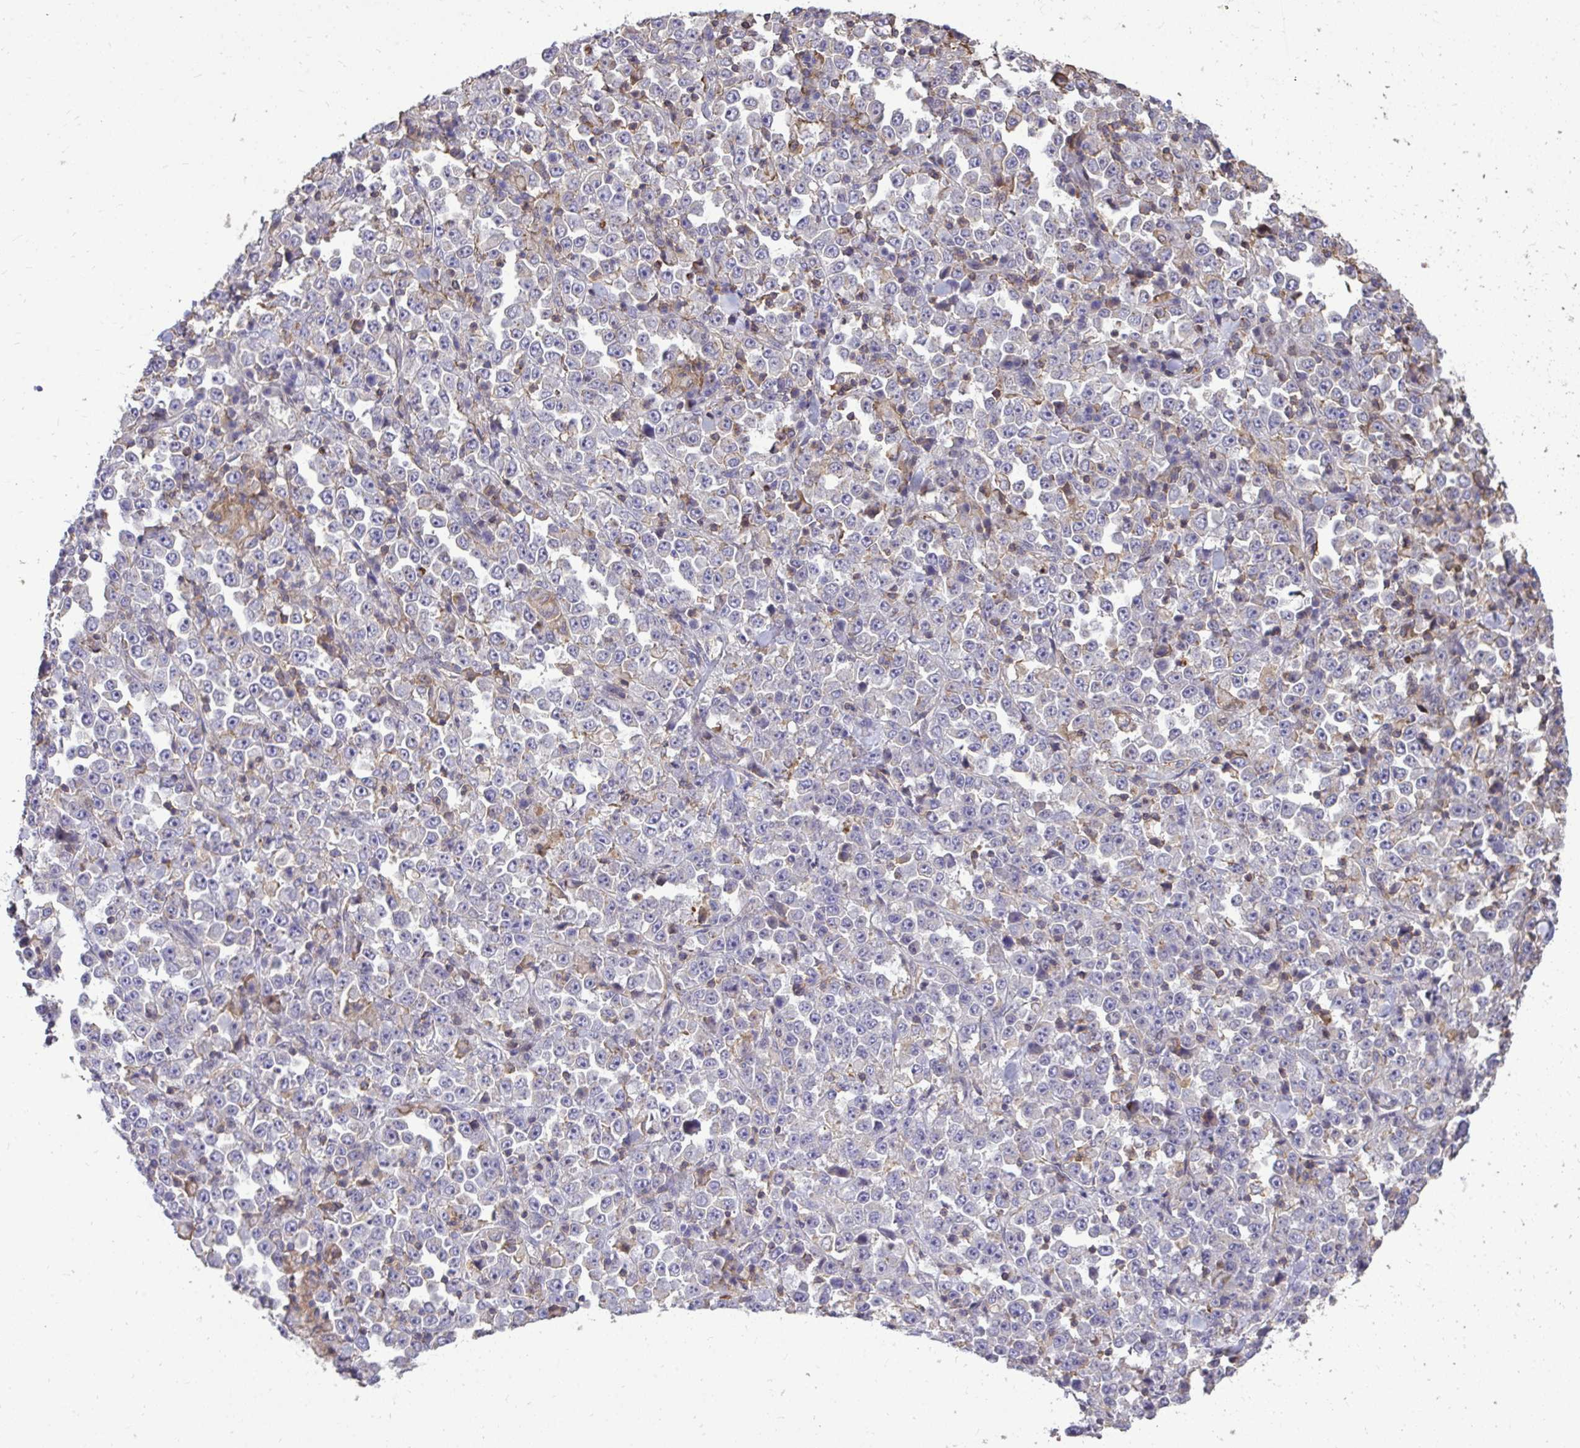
{"staining": {"intensity": "negative", "quantity": "none", "location": "none"}, "tissue": "stomach cancer", "cell_type": "Tumor cells", "image_type": "cancer", "snomed": [{"axis": "morphology", "description": "Normal tissue, NOS"}, {"axis": "morphology", "description": "Adenocarcinoma, NOS"}, {"axis": "topography", "description": "Stomach, upper"}, {"axis": "topography", "description": "Stomach"}], "caption": "Stomach cancer (adenocarcinoma) was stained to show a protein in brown. There is no significant staining in tumor cells. (Brightfield microscopy of DAB (3,3'-diaminobenzidine) immunohistochemistry at high magnification).", "gene": "IGFL2", "patient": {"sex": "male", "age": 59}}